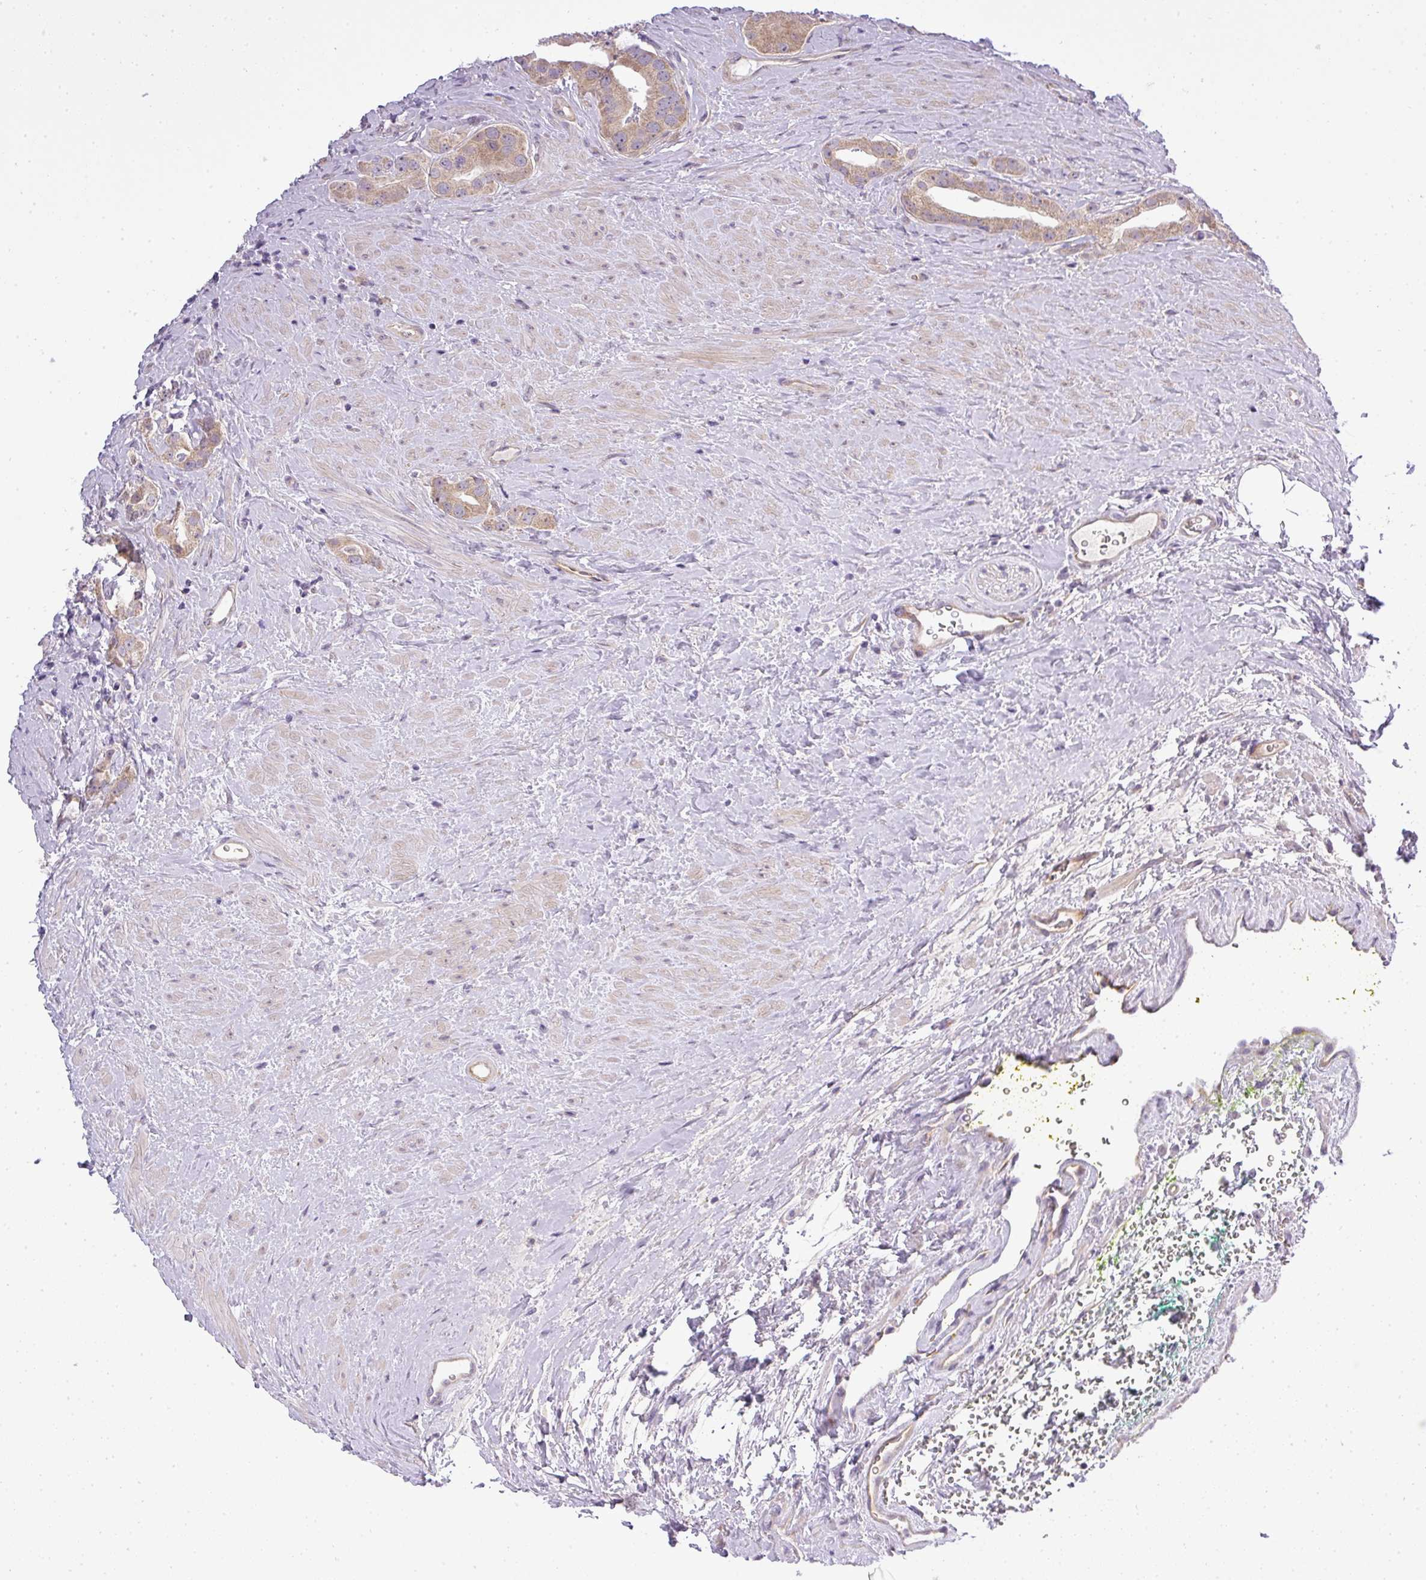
{"staining": {"intensity": "moderate", "quantity": ">75%", "location": "cytoplasmic/membranous"}, "tissue": "prostate cancer", "cell_type": "Tumor cells", "image_type": "cancer", "snomed": [{"axis": "morphology", "description": "Adenocarcinoma, High grade"}, {"axis": "topography", "description": "Prostate"}], "caption": "Protein staining of prostate cancer tissue reveals moderate cytoplasmic/membranous positivity in approximately >75% of tumor cells.", "gene": "ZDHHC1", "patient": {"sex": "male", "age": 63}}